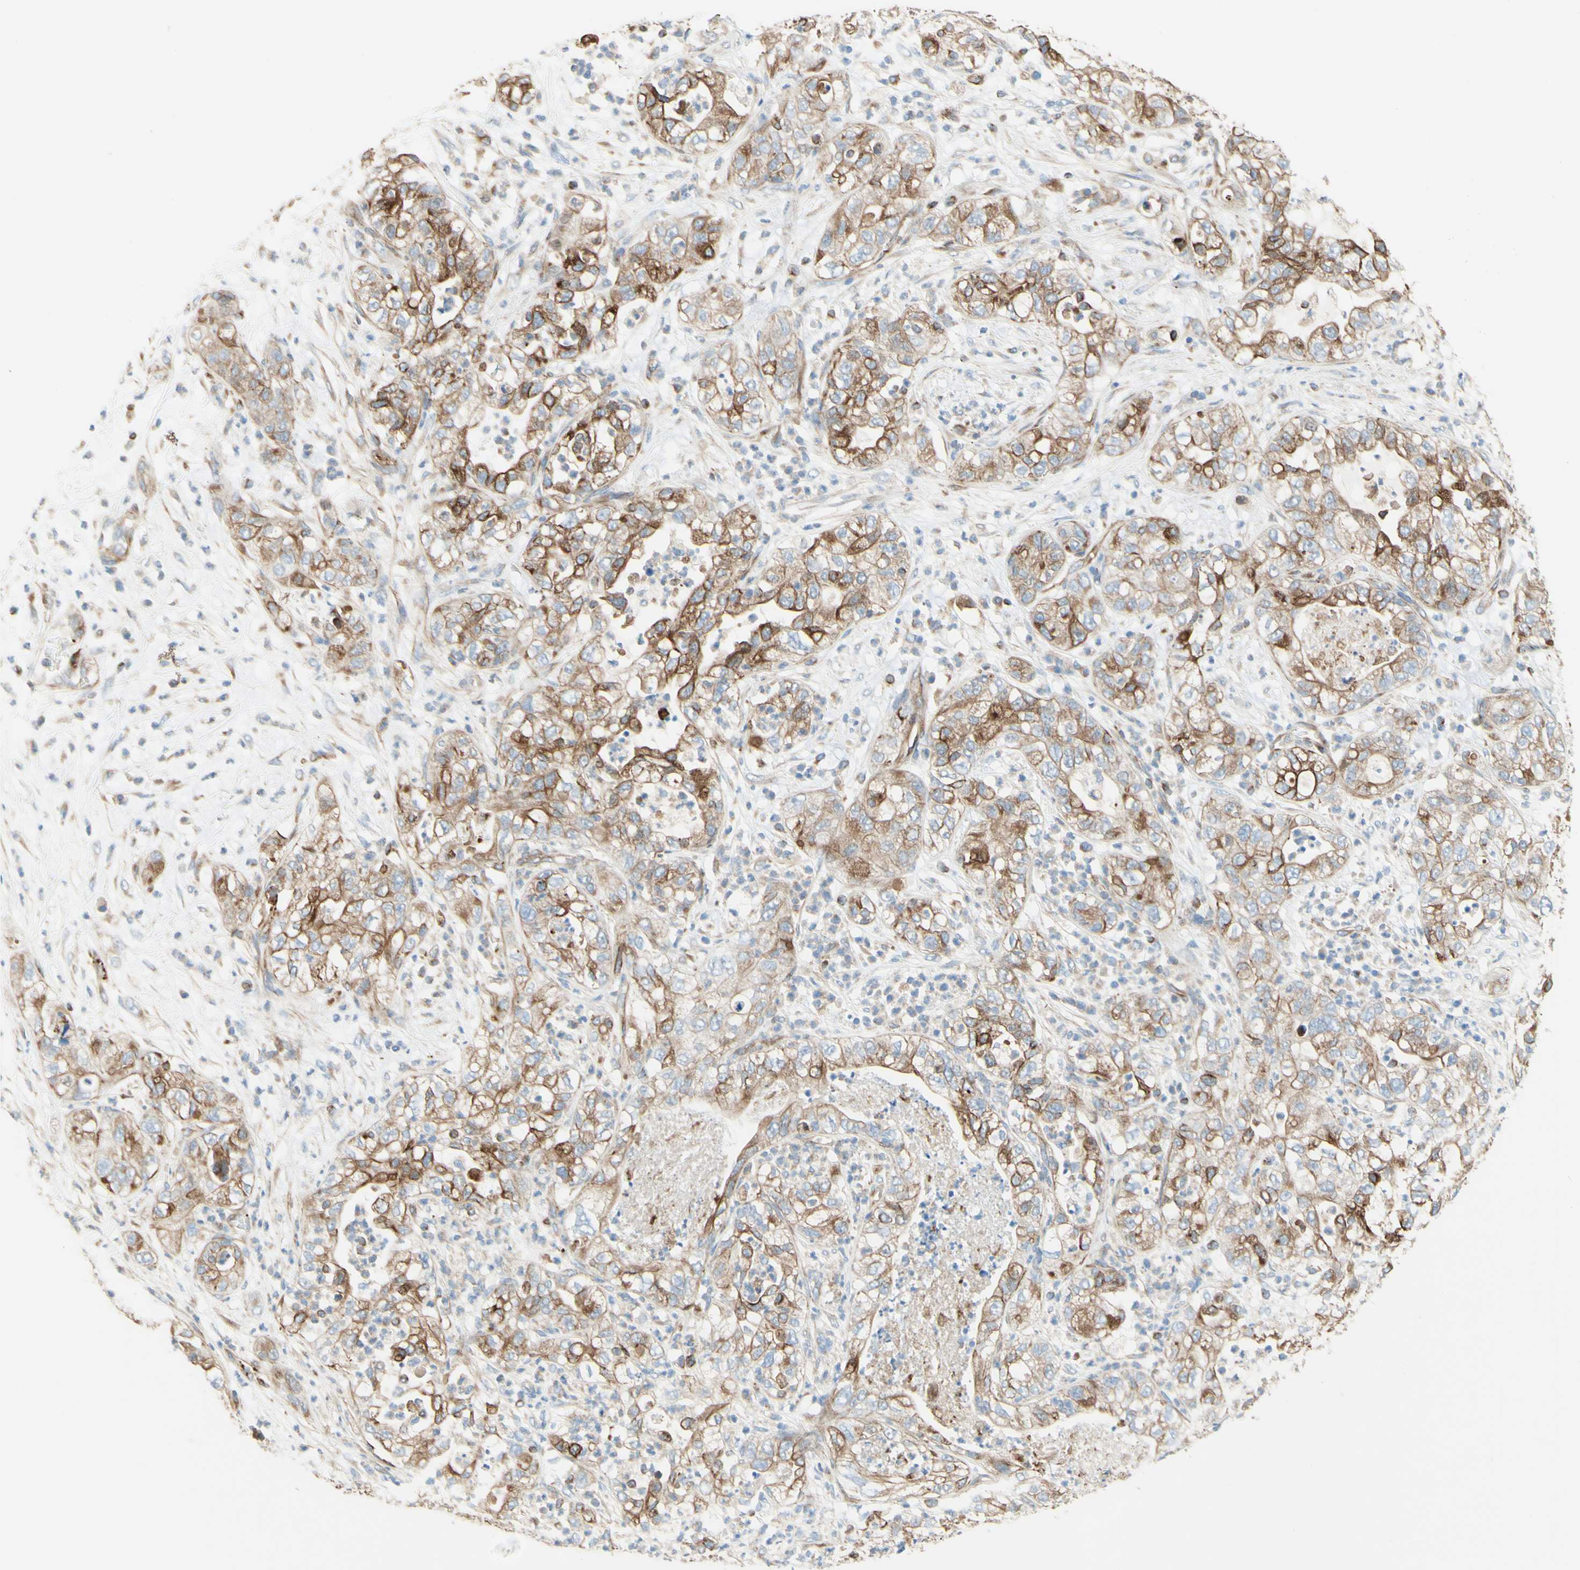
{"staining": {"intensity": "moderate", "quantity": "25%-75%", "location": "cytoplasmic/membranous"}, "tissue": "pancreatic cancer", "cell_type": "Tumor cells", "image_type": "cancer", "snomed": [{"axis": "morphology", "description": "Adenocarcinoma, NOS"}, {"axis": "topography", "description": "Pancreas"}], "caption": "This is a photomicrograph of IHC staining of pancreatic cancer, which shows moderate positivity in the cytoplasmic/membranous of tumor cells.", "gene": "ENDOD1", "patient": {"sex": "female", "age": 78}}